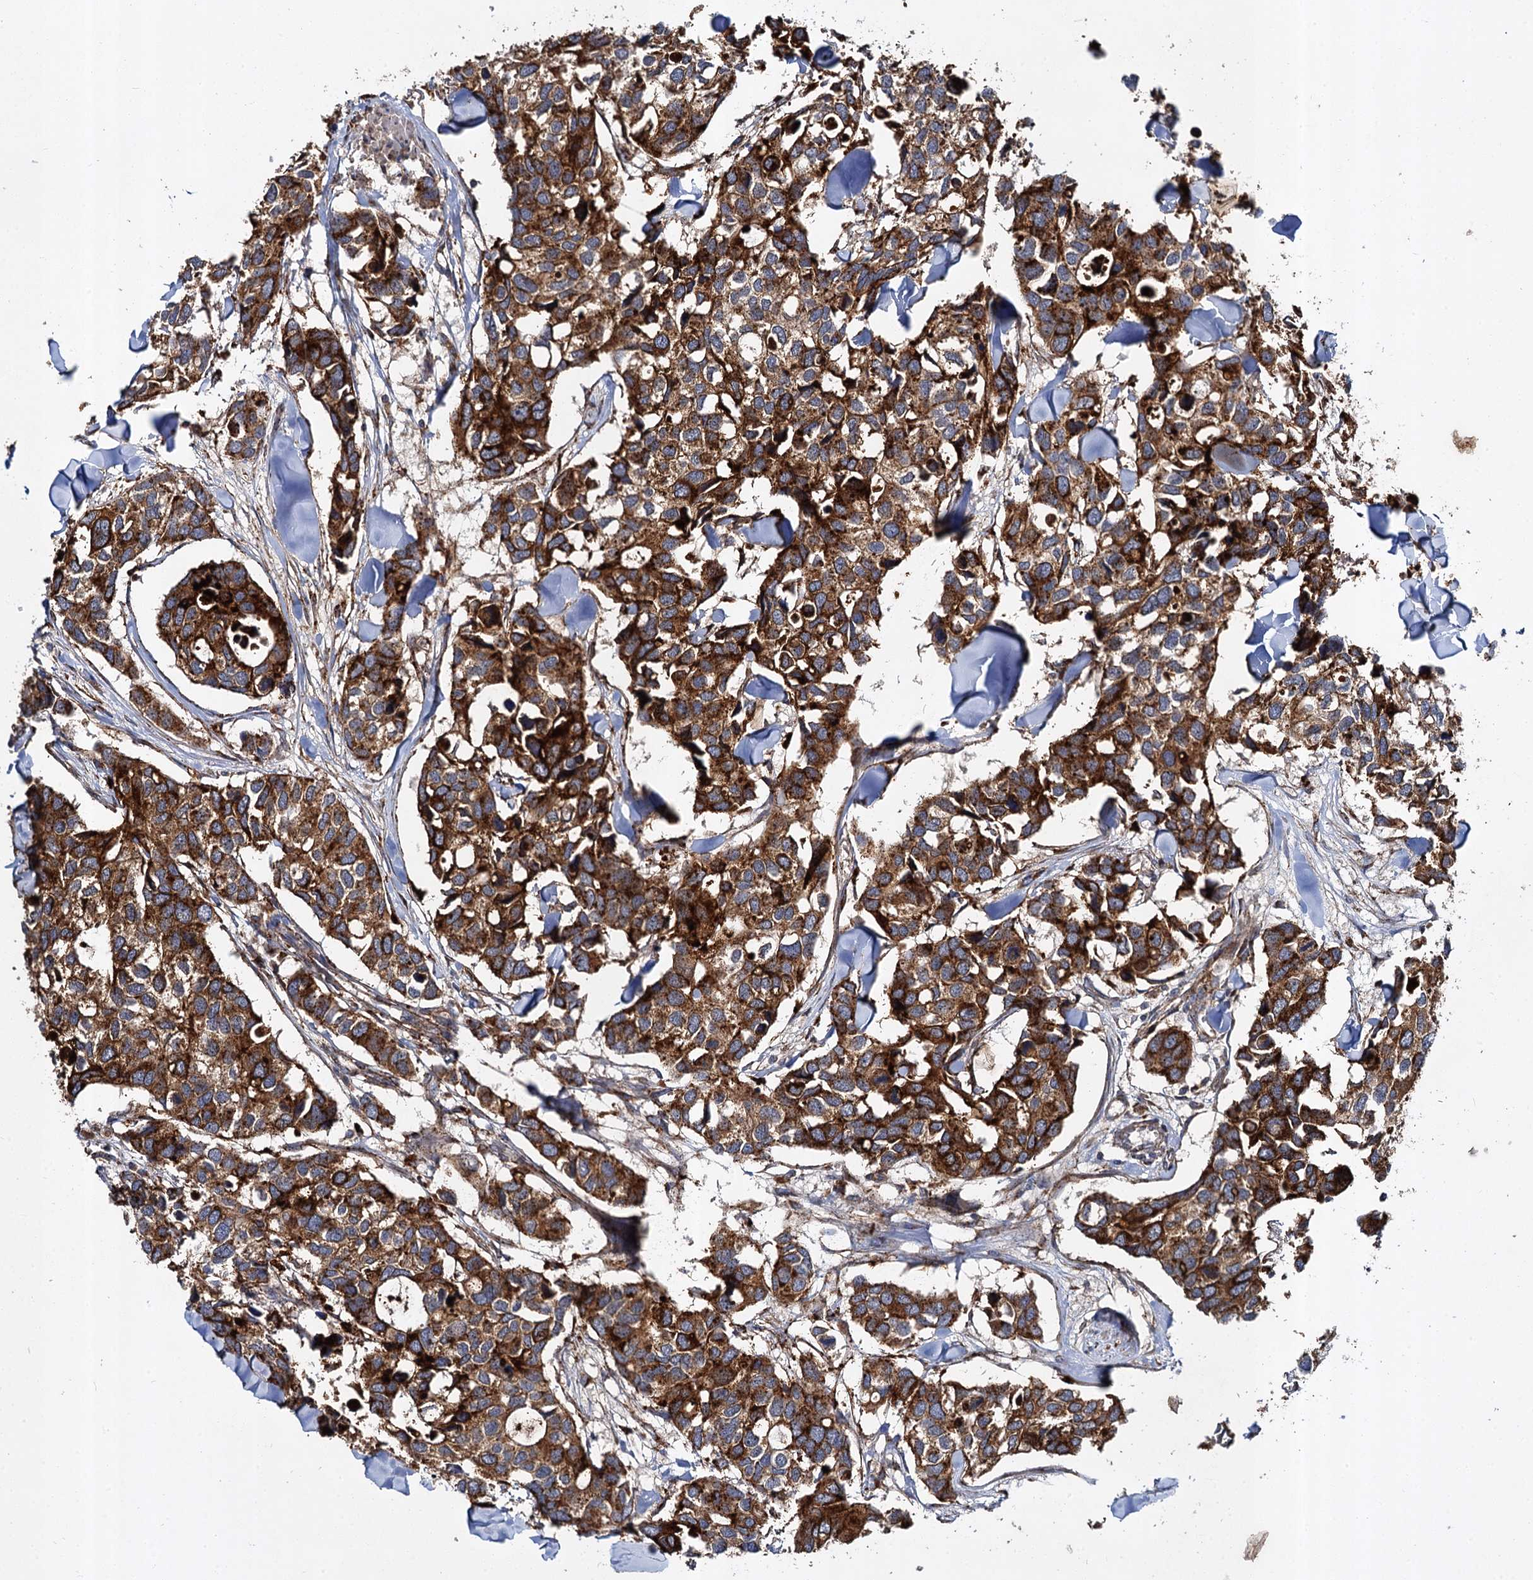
{"staining": {"intensity": "strong", "quantity": ">75%", "location": "cytoplasmic/membranous"}, "tissue": "breast cancer", "cell_type": "Tumor cells", "image_type": "cancer", "snomed": [{"axis": "morphology", "description": "Duct carcinoma"}, {"axis": "topography", "description": "Breast"}], "caption": "IHC photomicrograph of neoplastic tissue: human breast cancer stained using immunohistochemistry exhibits high levels of strong protein expression localized specifically in the cytoplasmic/membranous of tumor cells, appearing as a cytoplasmic/membranous brown color.", "gene": "GBA1", "patient": {"sex": "female", "age": 83}}